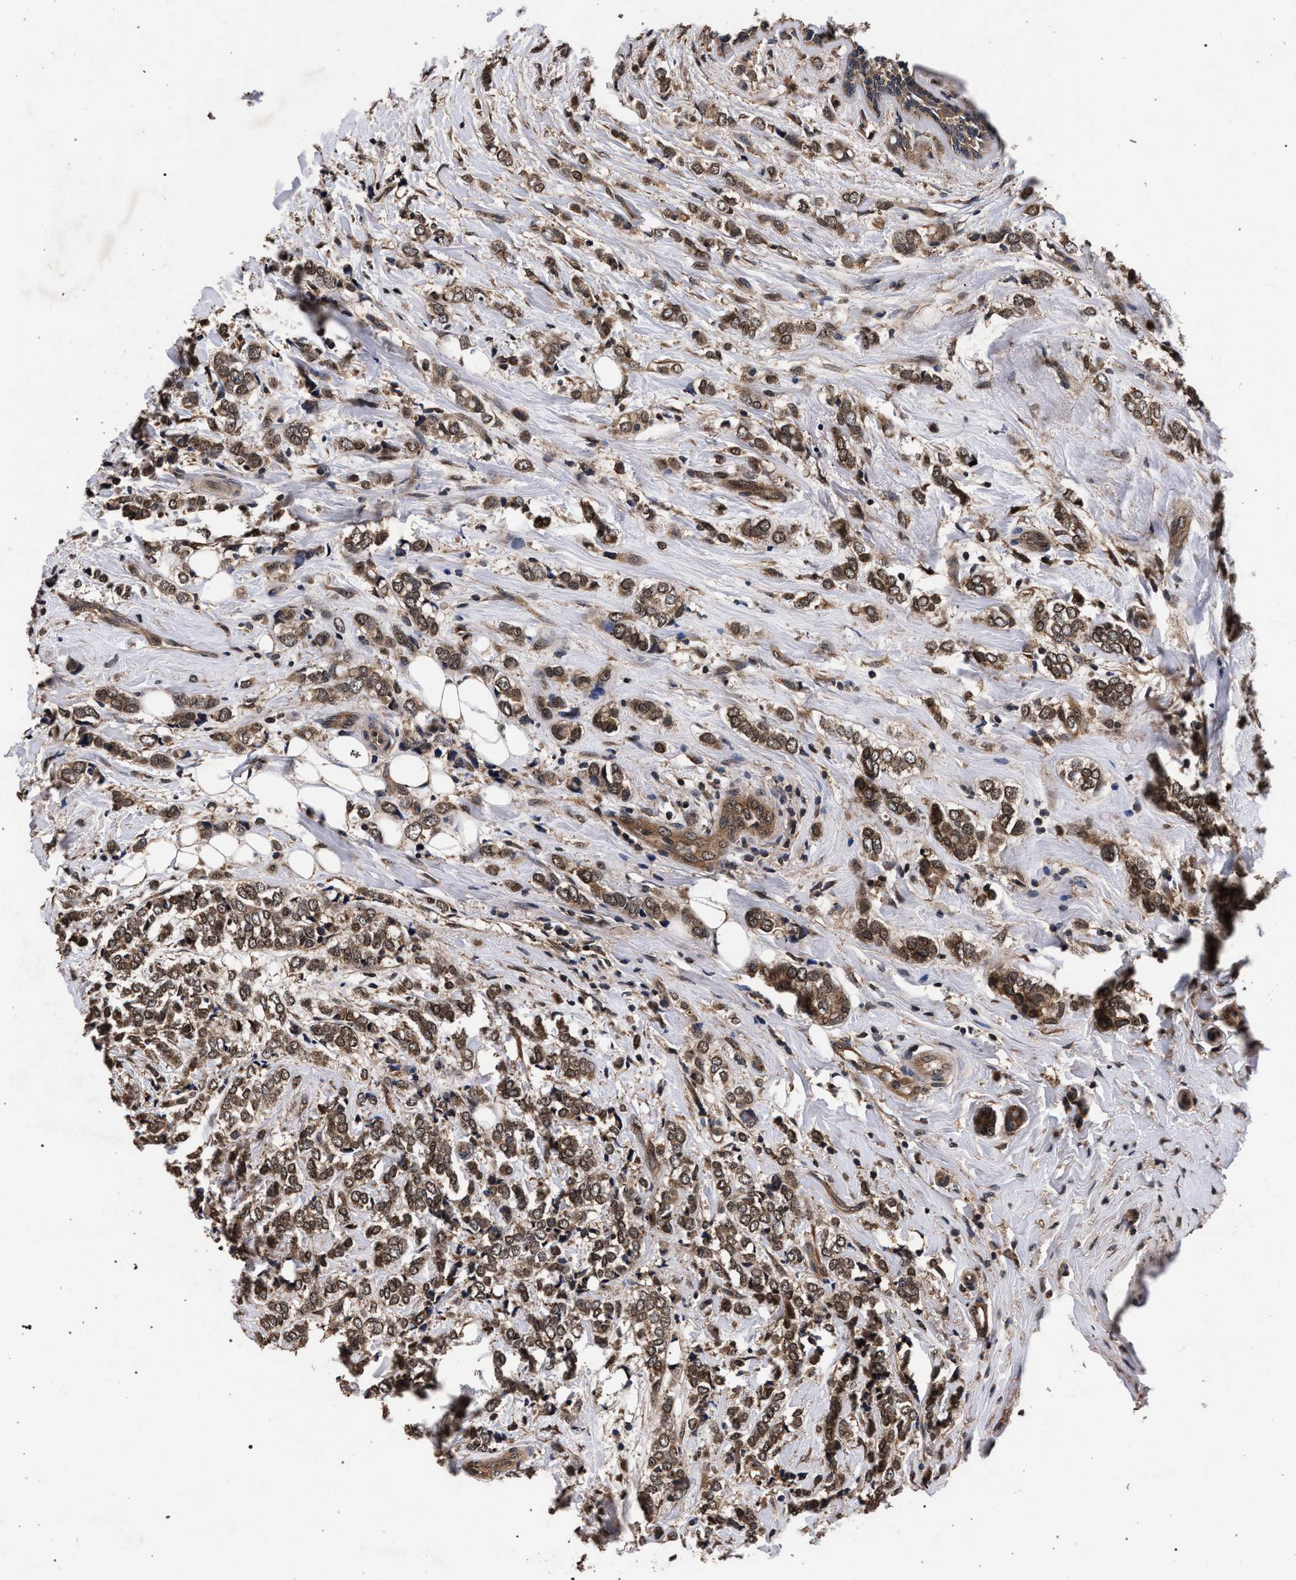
{"staining": {"intensity": "moderate", "quantity": ">75%", "location": "cytoplasmic/membranous,nuclear"}, "tissue": "breast cancer", "cell_type": "Tumor cells", "image_type": "cancer", "snomed": [{"axis": "morphology", "description": "Normal tissue, NOS"}, {"axis": "morphology", "description": "Lobular carcinoma"}, {"axis": "topography", "description": "Breast"}], "caption": "Breast lobular carcinoma was stained to show a protein in brown. There is medium levels of moderate cytoplasmic/membranous and nuclear positivity in about >75% of tumor cells.", "gene": "ACOX1", "patient": {"sex": "female", "age": 47}}